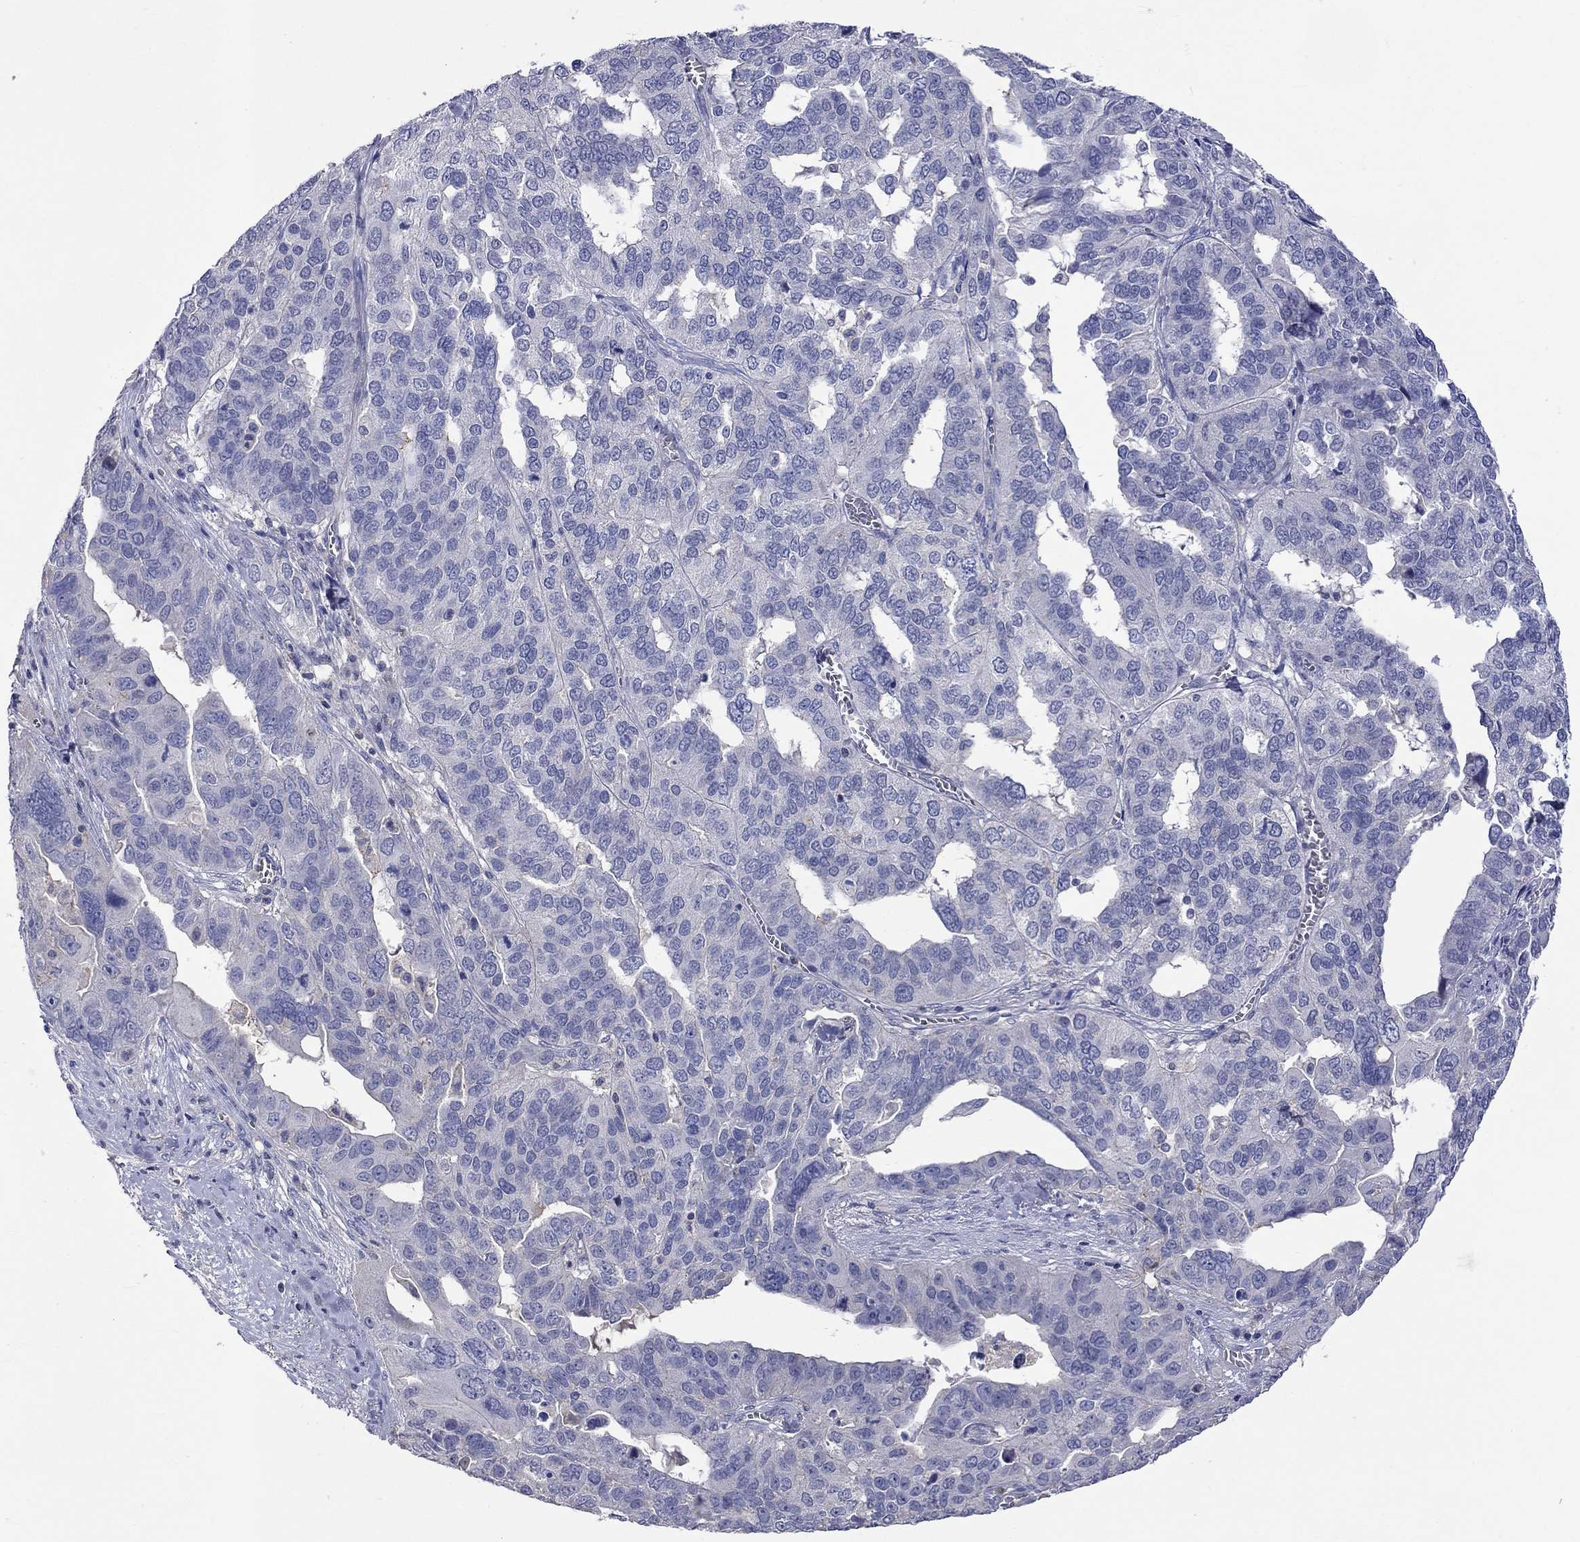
{"staining": {"intensity": "negative", "quantity": "none", "location": "none"}, "tissue": "ovarian cancer", "cell_type": "Tumor cells", "image_type": "cancer", "snomed": [{"axis": "morphology", "description": "Carcinoma, endometroid"}, {"axis": "topography", "description": "Soft tissue"}, {"axis": "topography", "description": "Ovary"}], "caption": "Immunohistochemistry of human endometroid carcinoma (ovarian) reveals no staining in tumor cells.", "gene": "LRFN4", "patient": {"sex": "female", "age": 52}}